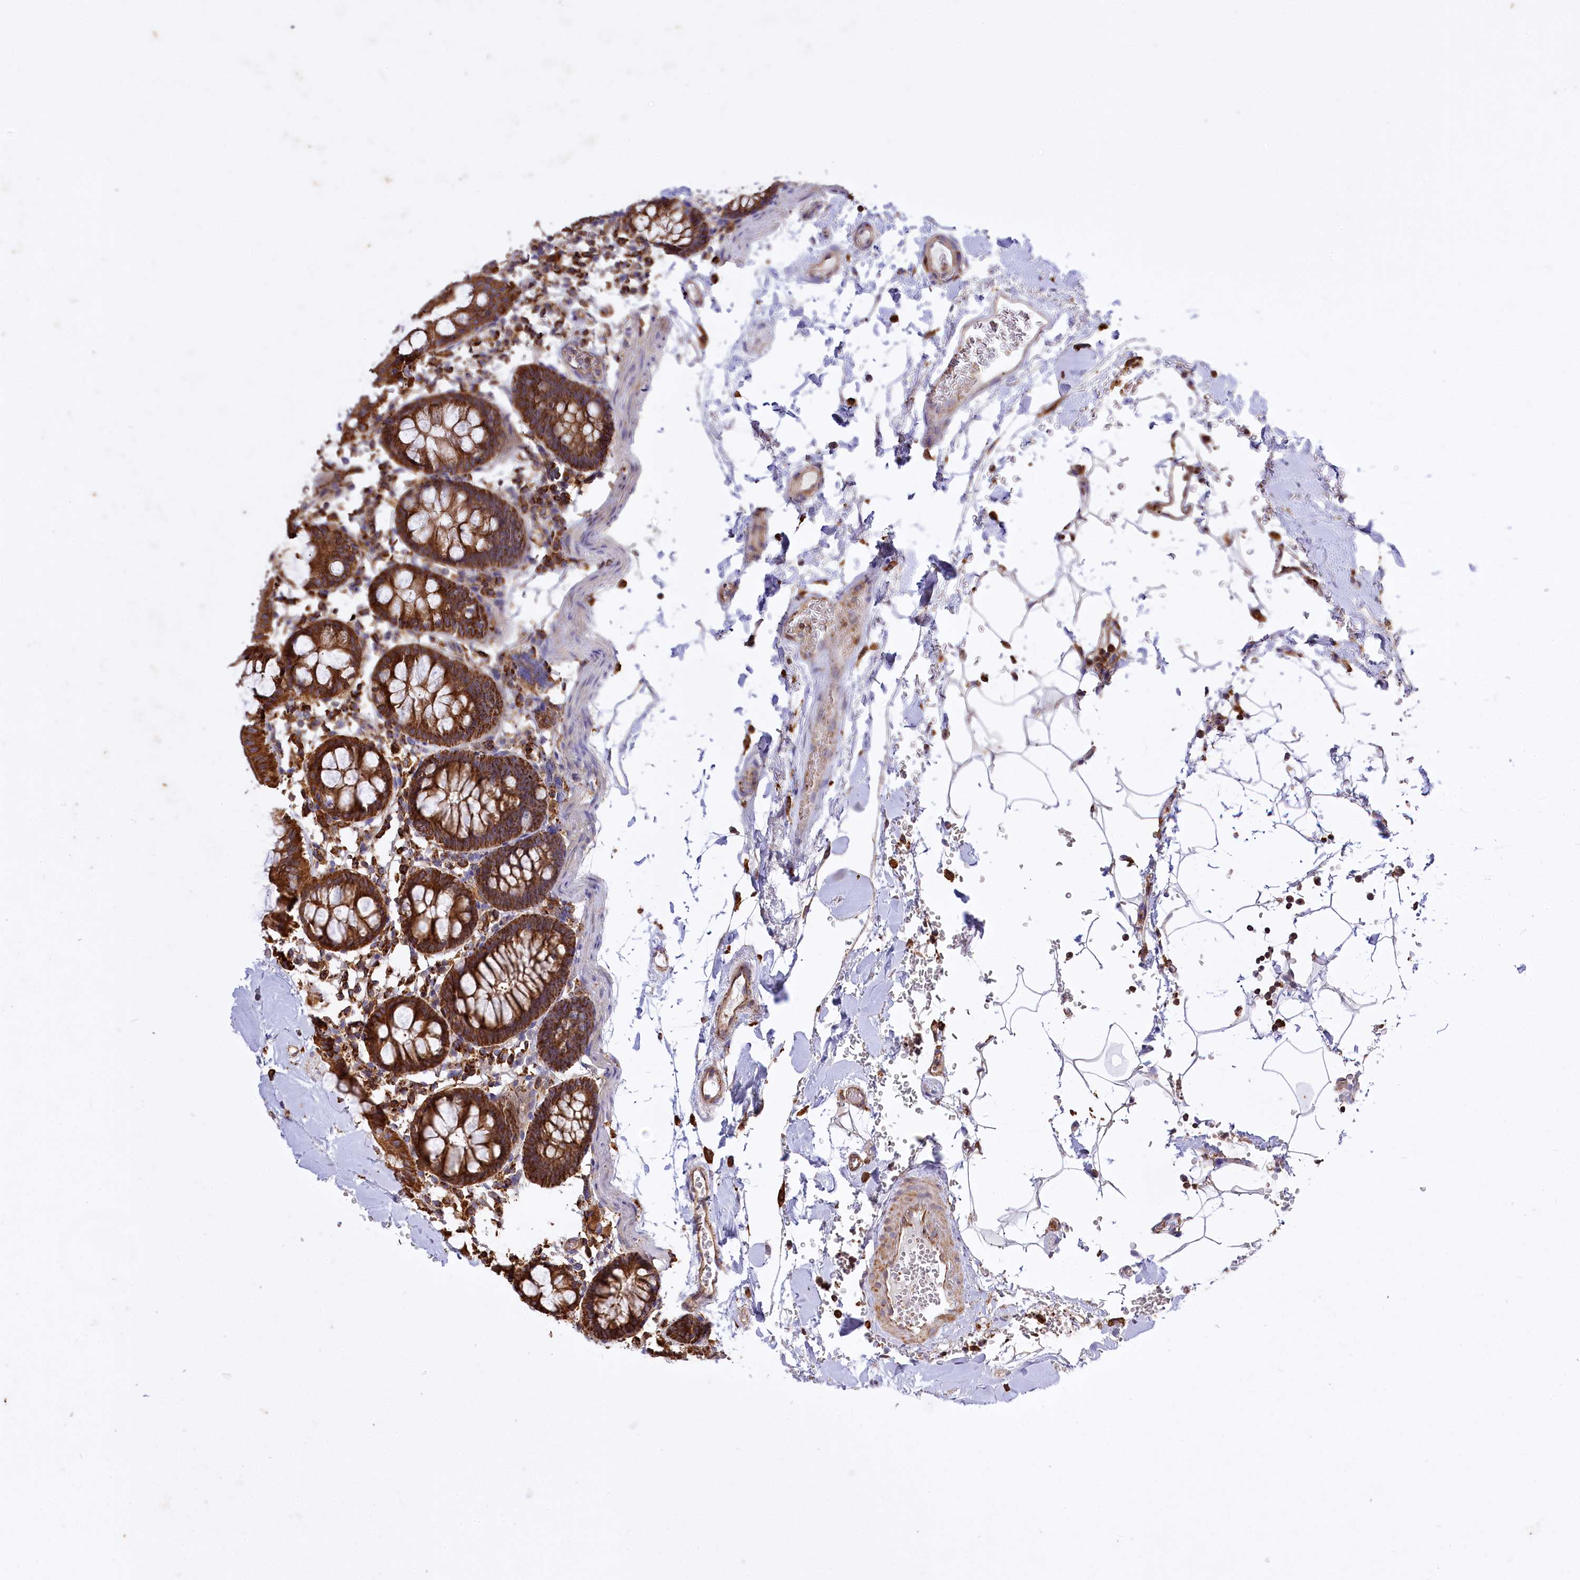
{"staining": {"intensity": "moderate", "quantity": ">75%", "location": "cytoplasmic/membranous"}, "tissue": "colon", "cell_type": "Endothelial cells", "image_type": "normal", "snomed": [{"axis": "morphology", "description": "Normal tissue, NOS"}, {"axis": "topography", "description": "Colon"}], "caption": "IHC of unremarkable human colon exhibits medium levels of moderate cytoplasmic/membranous staining in about >75% of endothelial cells.", "gene": "CARD19", "patient": {"sex": "male", "age": 75}}